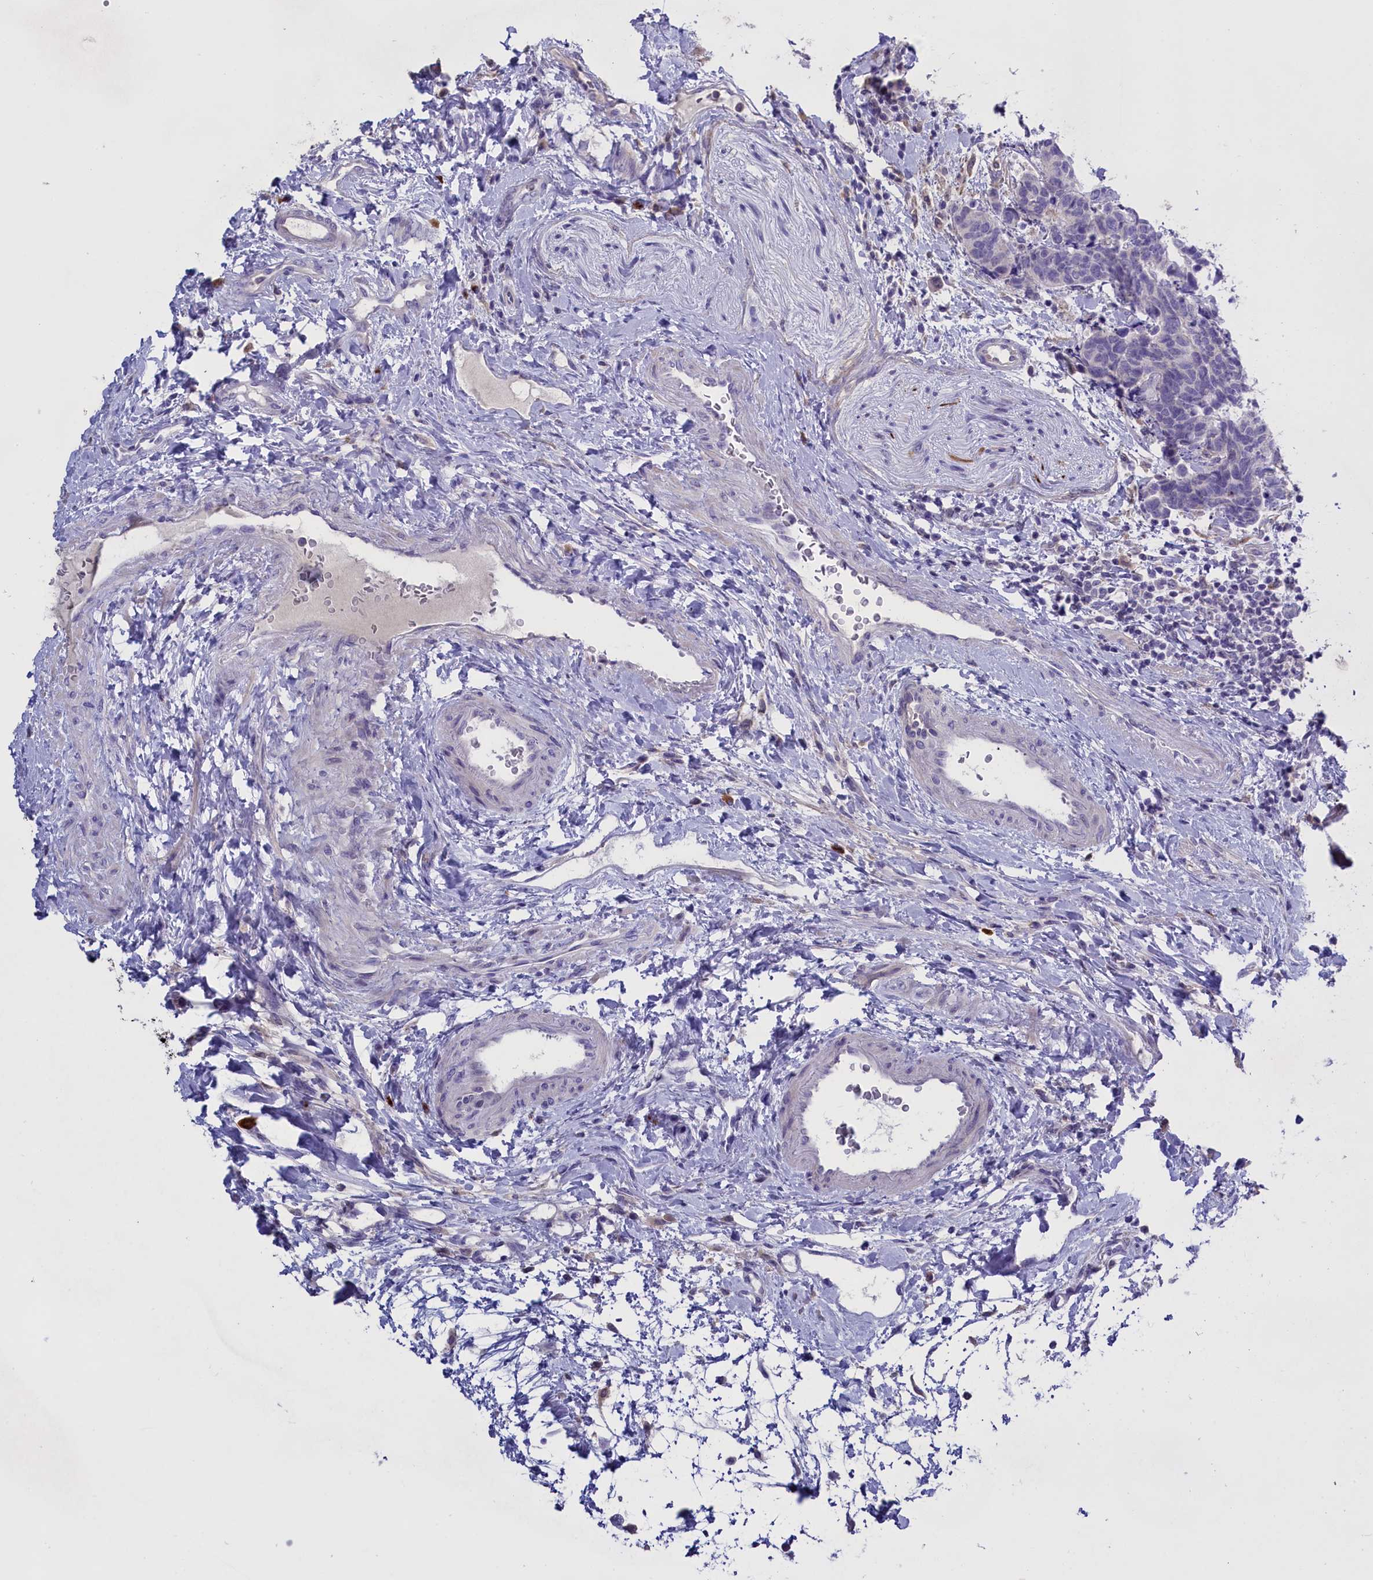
{"staining": {"intensity": "negative", "quantity": "none", "location": "none"}, "tissue": "carcinoid", "cell_type": "Tumor cells", "image_type": "cancer", "snomed": [{"axis": "morphology", "description": "Carcinoma, NOS"}, {"axis": "morphology", "description": "Carcinoid, malignant, NOS"}, {"axis": "topography", "description": "Urinary bladder"}], "caption": "Immunohistochemical staining of human carcinoid exhibits no significant positivity in tumor cells.", "gene": "ENPP6", "patient": {"sex": "male", "age": 57}}